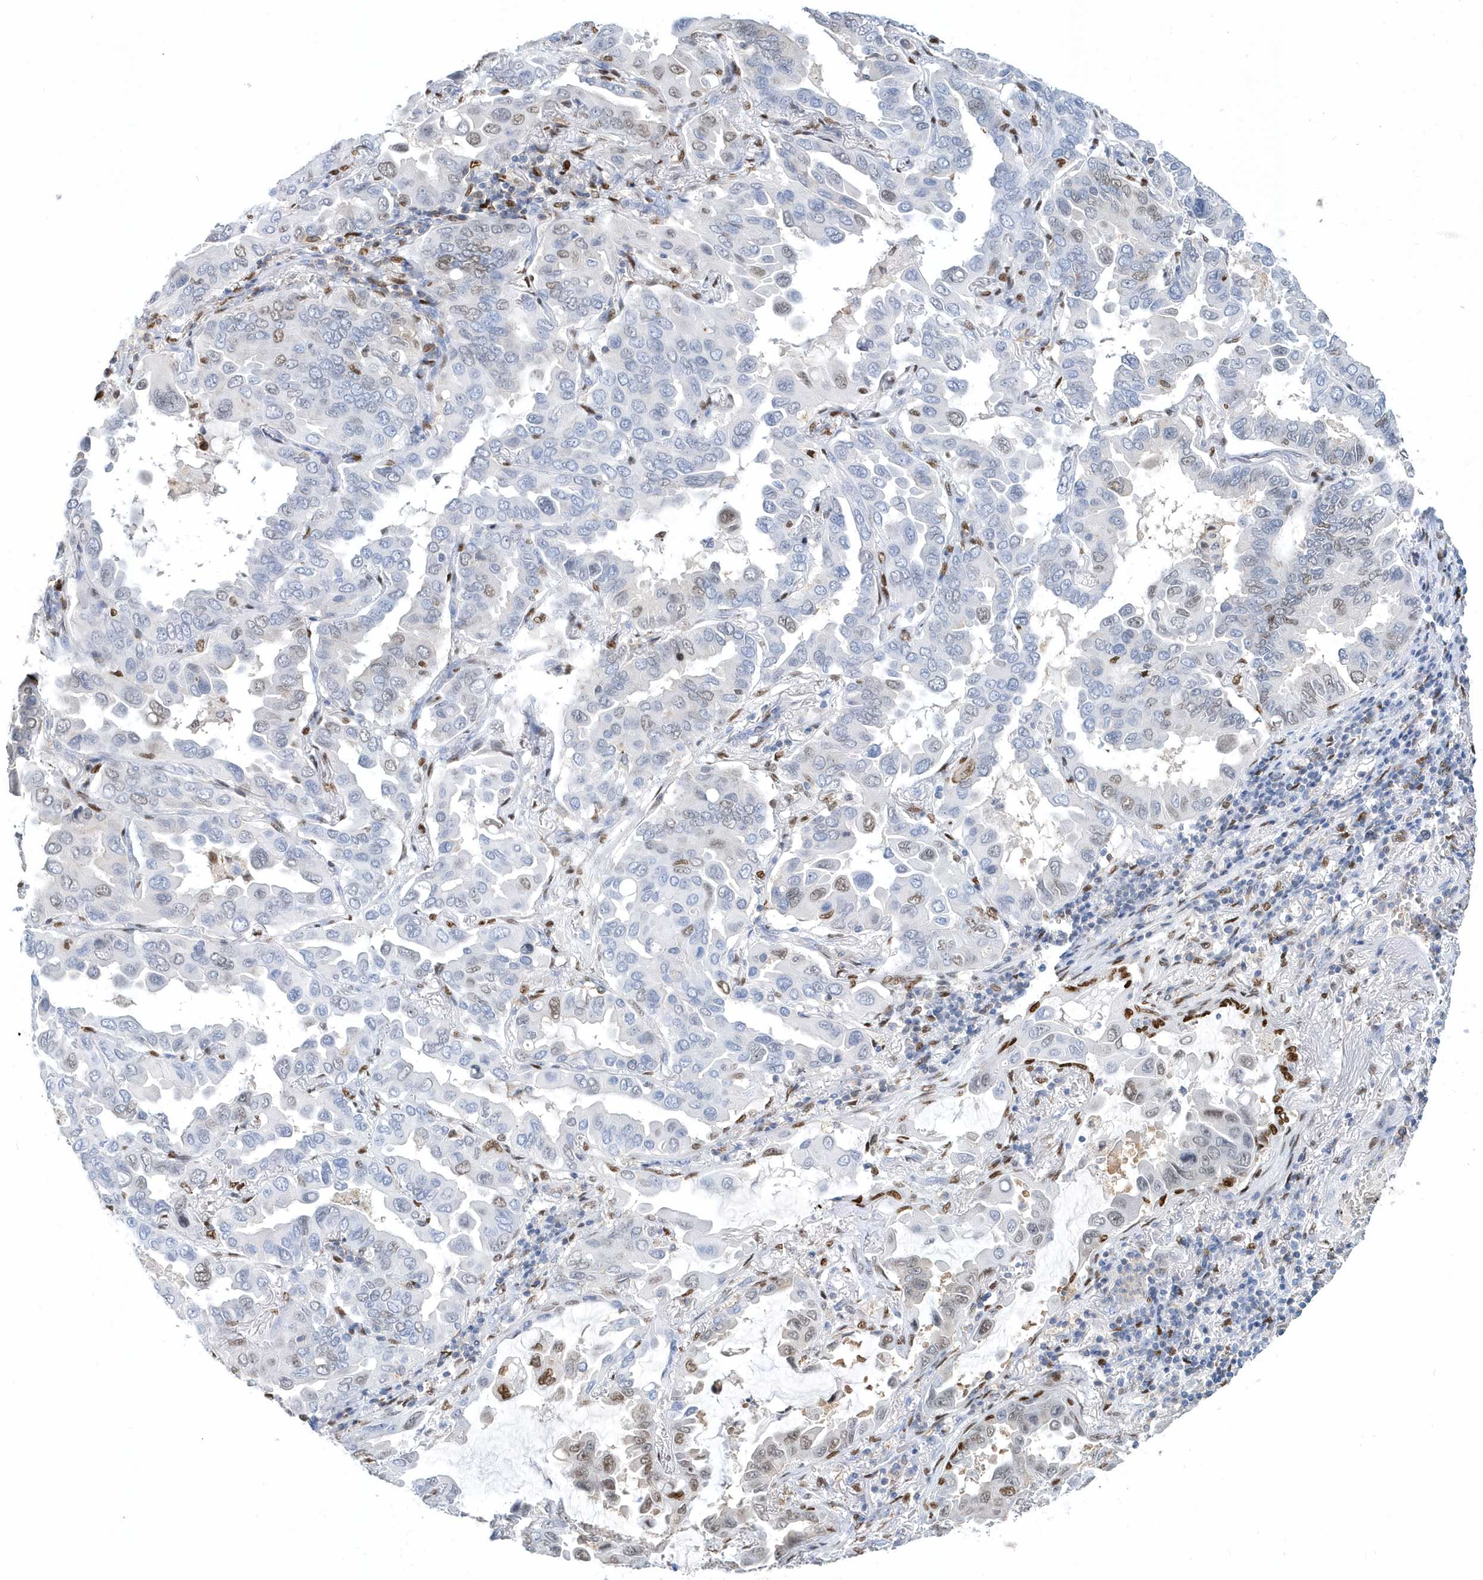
{"staining": {"intensity": "moderate", "quantity": "<25%", "location": "nuclear"}, "tissue": "lung cancer", "cell_type": "Tumor cells", "image_type": "cancer", "snomed": [{"axis": "morphology", "description": "Adenocarcinoma, NOS"}, {"axis": "topography", "description": "Lung"}], "caption": "Lung cancer stained with IHC reveals moderate nuclear positivity in about <25% of tumor cells. The protein of interest is shown in brown color, while the nuclei are stained blue.", "gene": "MACROH2A2", "patient": {"sex": "male", "age": 64}}